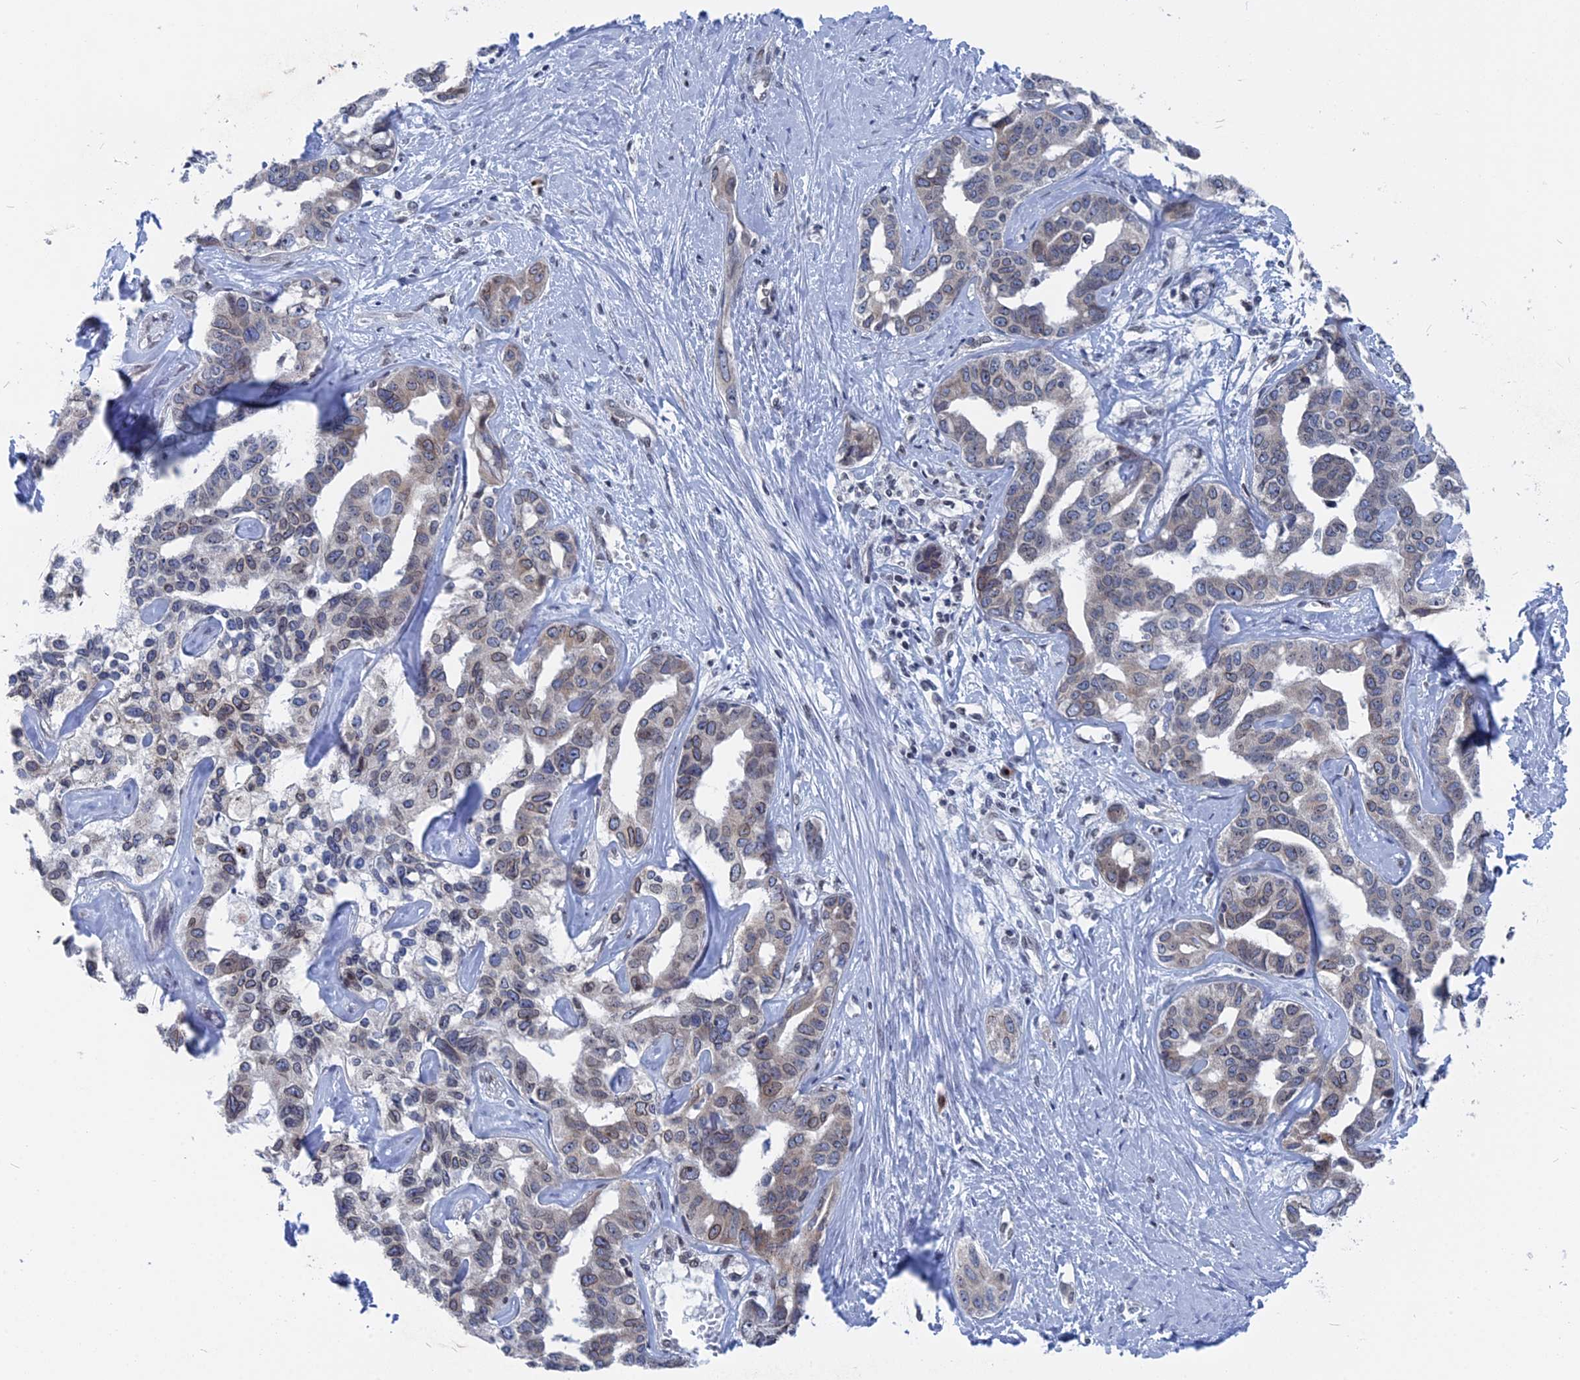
{"staining": {"intensity": "negative", "quantity": "none", "location": "none"}, "tissue": "liver cancer", "cell_type": "Tumor cells", "image_type": "cancer", "snomed": [{"axis": "morphology", "description": "Cholangiocarcinoma"}, {"axis": "topography", "description": "Liver"}], "caption": "Immunohistochemistry image of human cholangiocarcinoma (liver) stained for a protein (brown), which demonstrates no staining in tumor cells. The staining was performed using DAB (3,3'-diaminobenzidine) to visualize the protein expression in brown, while the nuclei were stained in blue with hematoxylin (Magnification: 20x).", "gene": "MTRF1", "patient": {"sex": "male", "age": 59}}